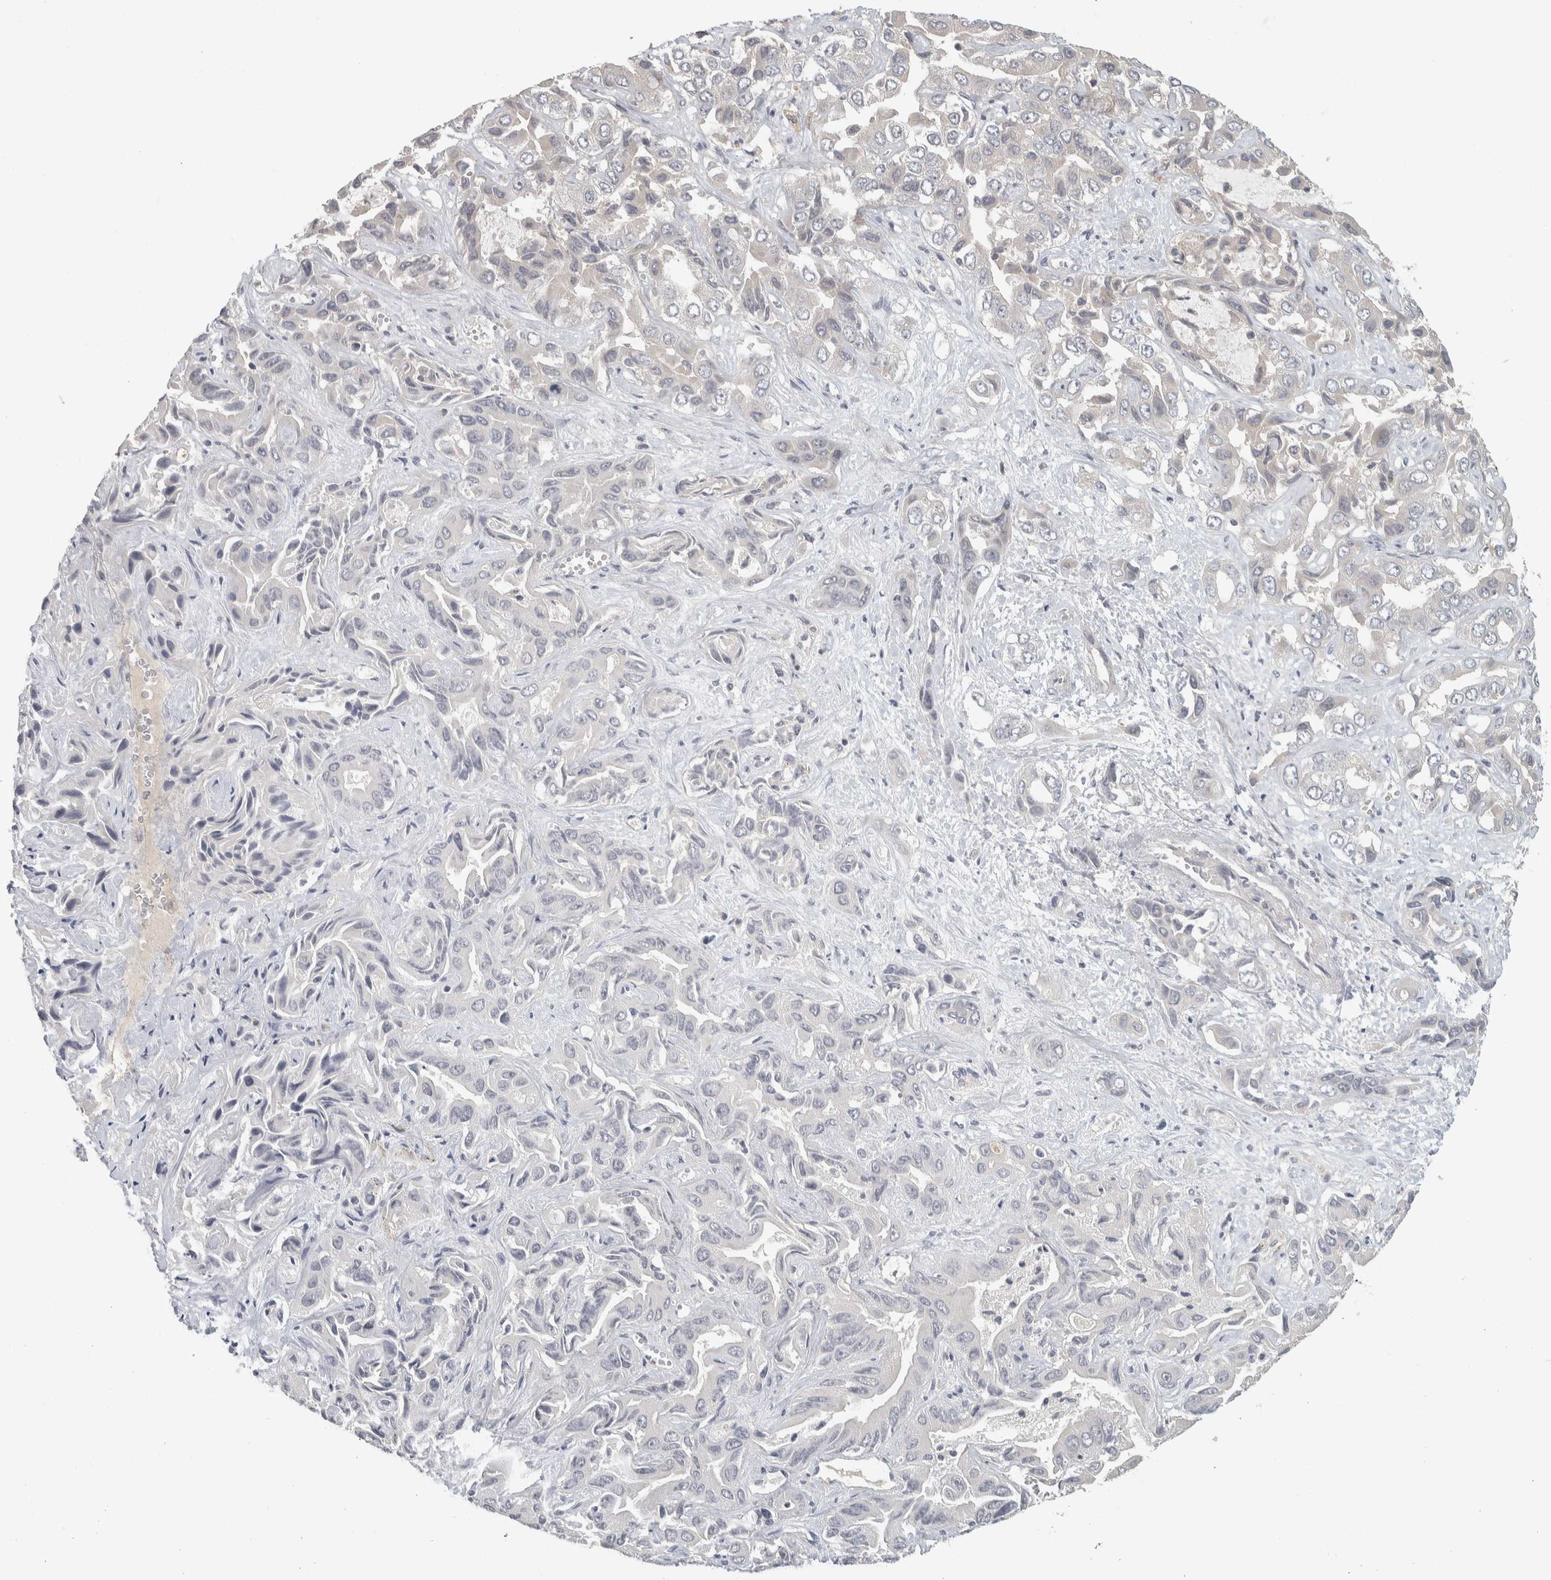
{"staining": {"intensity": "negative", "quantity": "none", "location": "none"}, "tissue": "liver cancer", "cell_type": "Tumor cells", "image_type": "cancer", "snomed": [{"axis": "morphology", "description": "Cholangiocarcinoma"}, {"axis": "topography", "description": "Liver"}], "caption": "The image shows no significant positivity in tumor cells of liver cancer.", "gene": "AFP", "patient": {"sex": "female", "age": 52}}